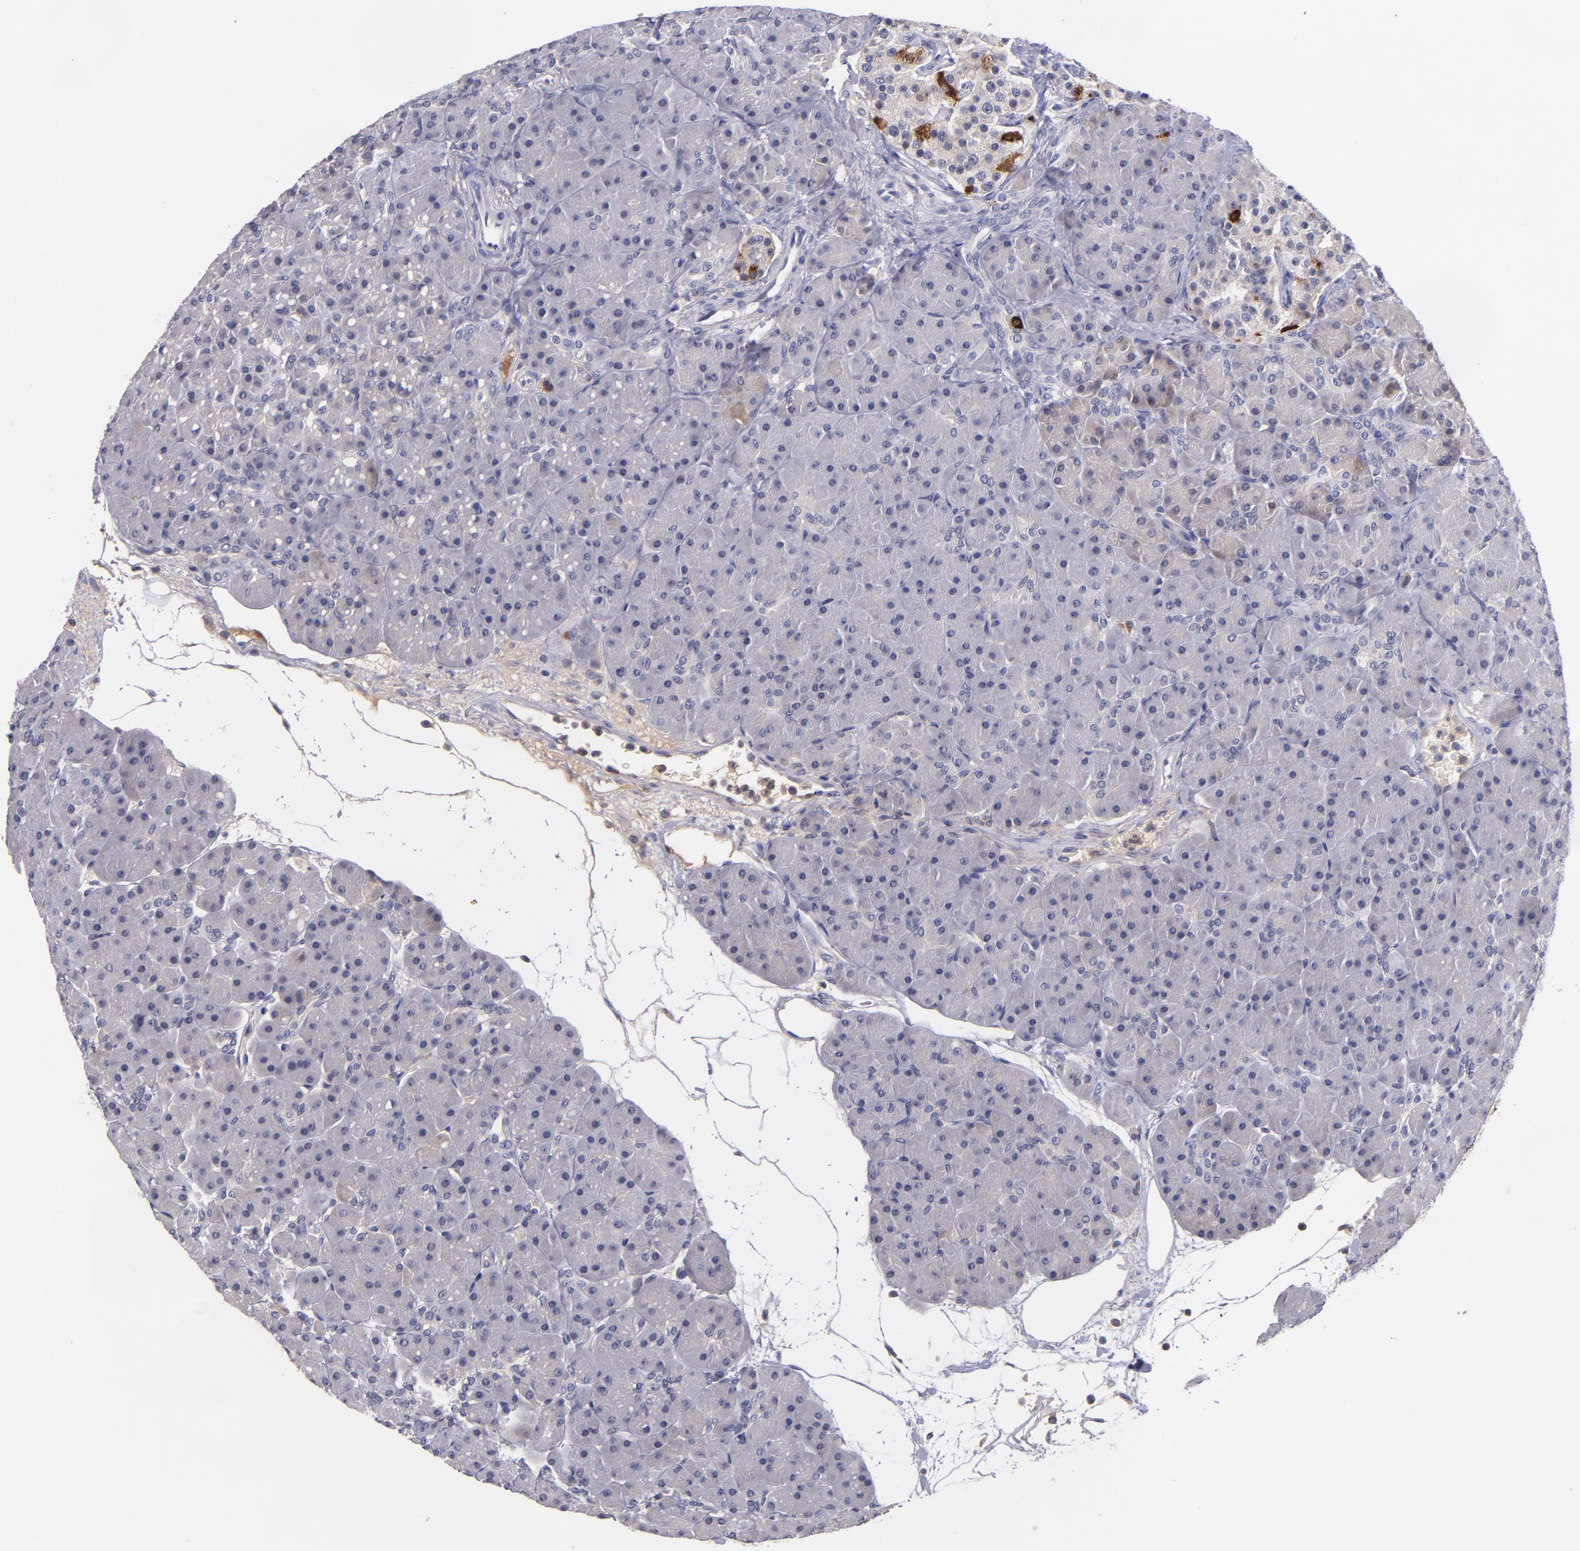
{"staining": {"intensity": "negative", "quantity": "none", "location": "none"}, "tissue": "pancreas", "cell_type": "Exocrine glandular cells", "image_type": "normal", "snomed": [{"axis": "morphology", "description": "Normal tissue, NOS"}, {"axis": "topography", "description": "Pancreas"}], "caption": "Exocrine glandular cells show no significant protein positivity in unremarkable pancreas.", "gene": "RBP4", "patient": {"sex": "male", "age": 66}}